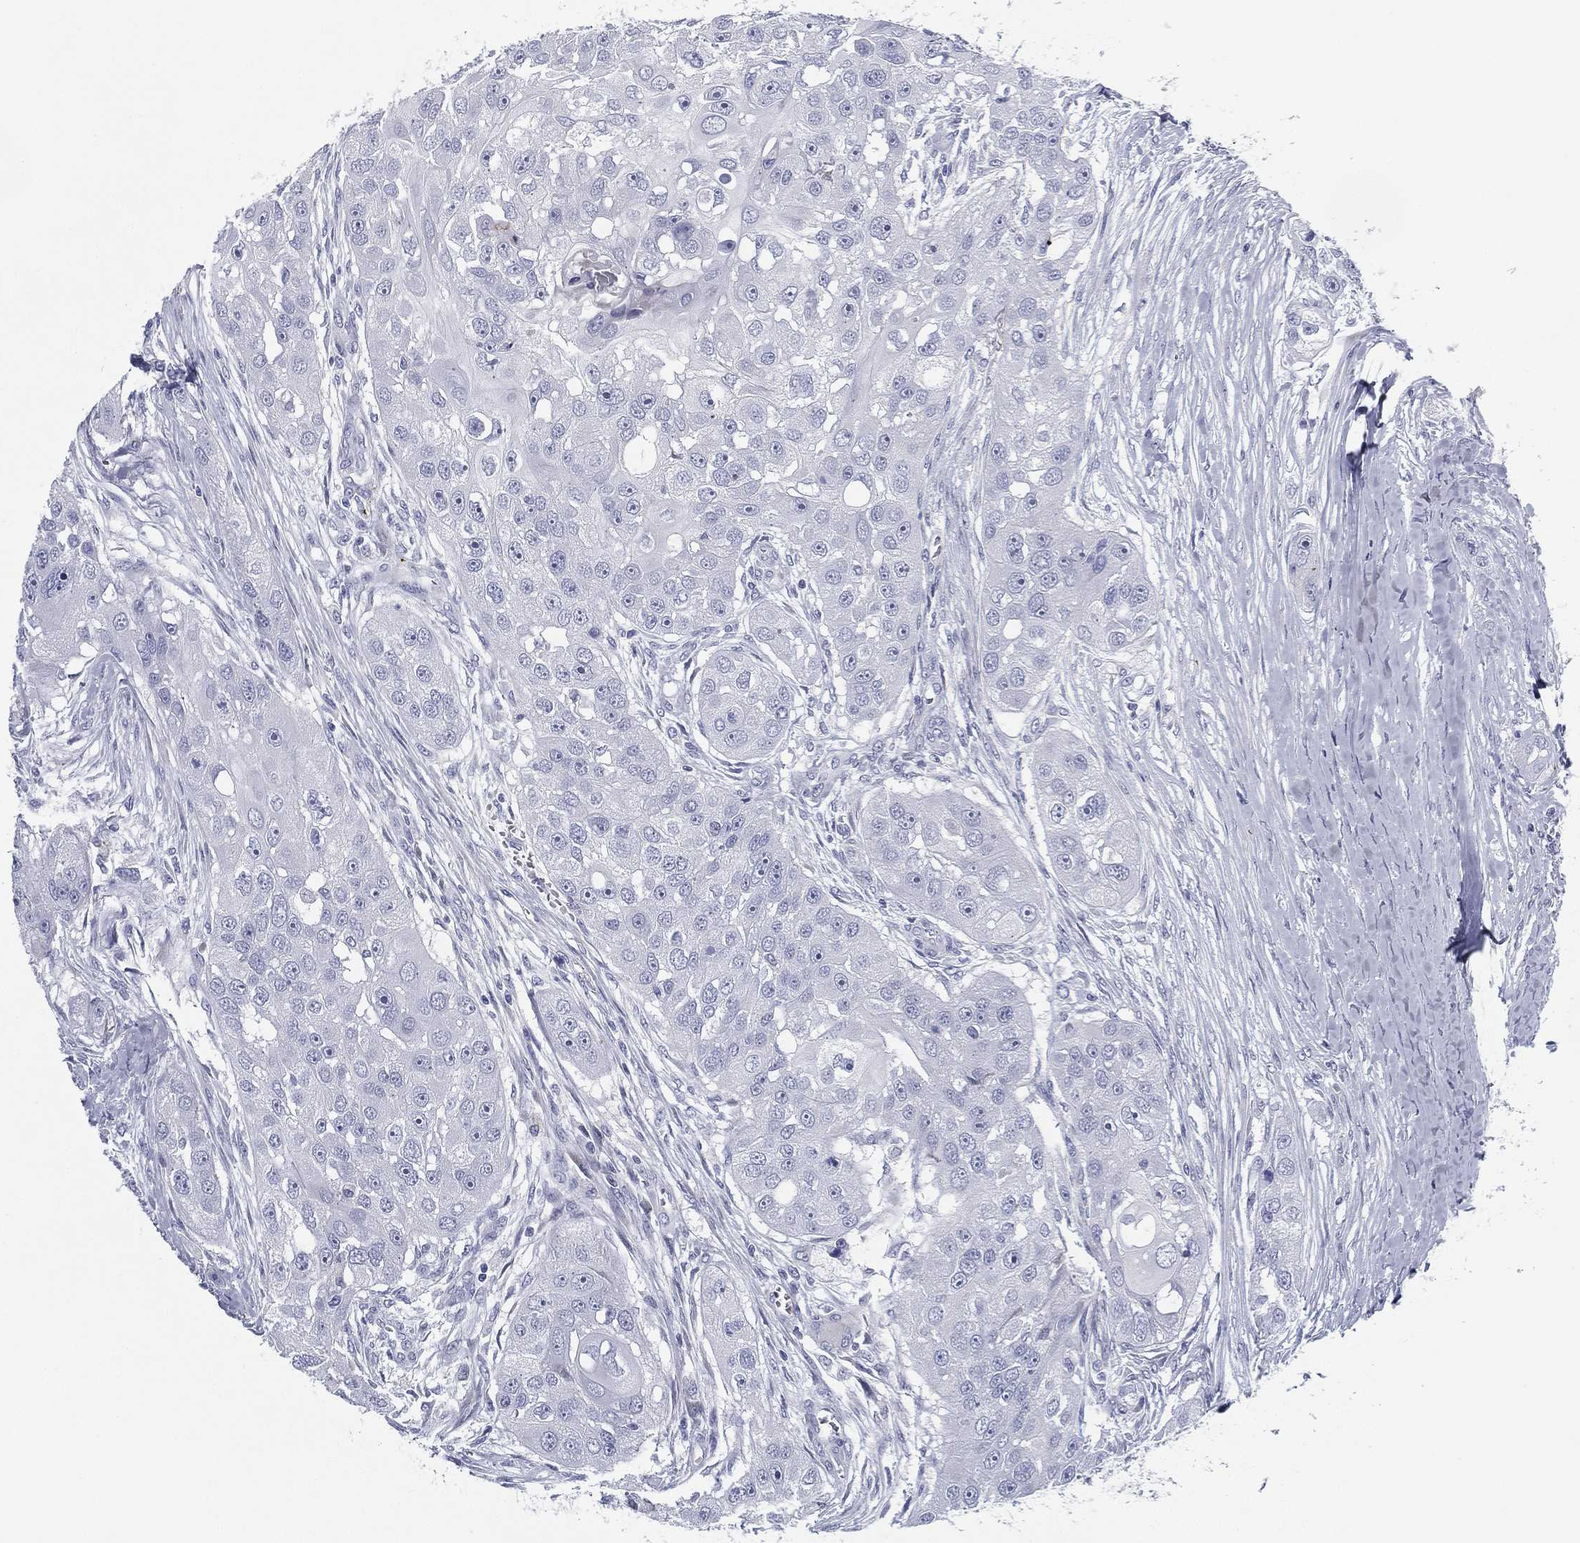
{"staining": {"intensity": "negative", "quantity": "none", "location": "none"}, "tissue": "head and neck cancer", "cell_type": "Tumor cells", "image_type": "cancer", "snomed": [{"axis": "morphology", "description": "Normal tissue, NOS"}, {"axis": "morphology", "description": "Squamous cell carcinoma, NOS"}, {"axis": "topography", "description": "Skeletal muscle"}, {"axis": "topography", "description": "Head-Neck"}], "caption": "Immunohistochemical staining of squamous cell carcinoma (head and neck) shows no significant positivity in tumor cells.", "gene": "SPPL2C", "patient": {"sex": "male", "age": 51}}